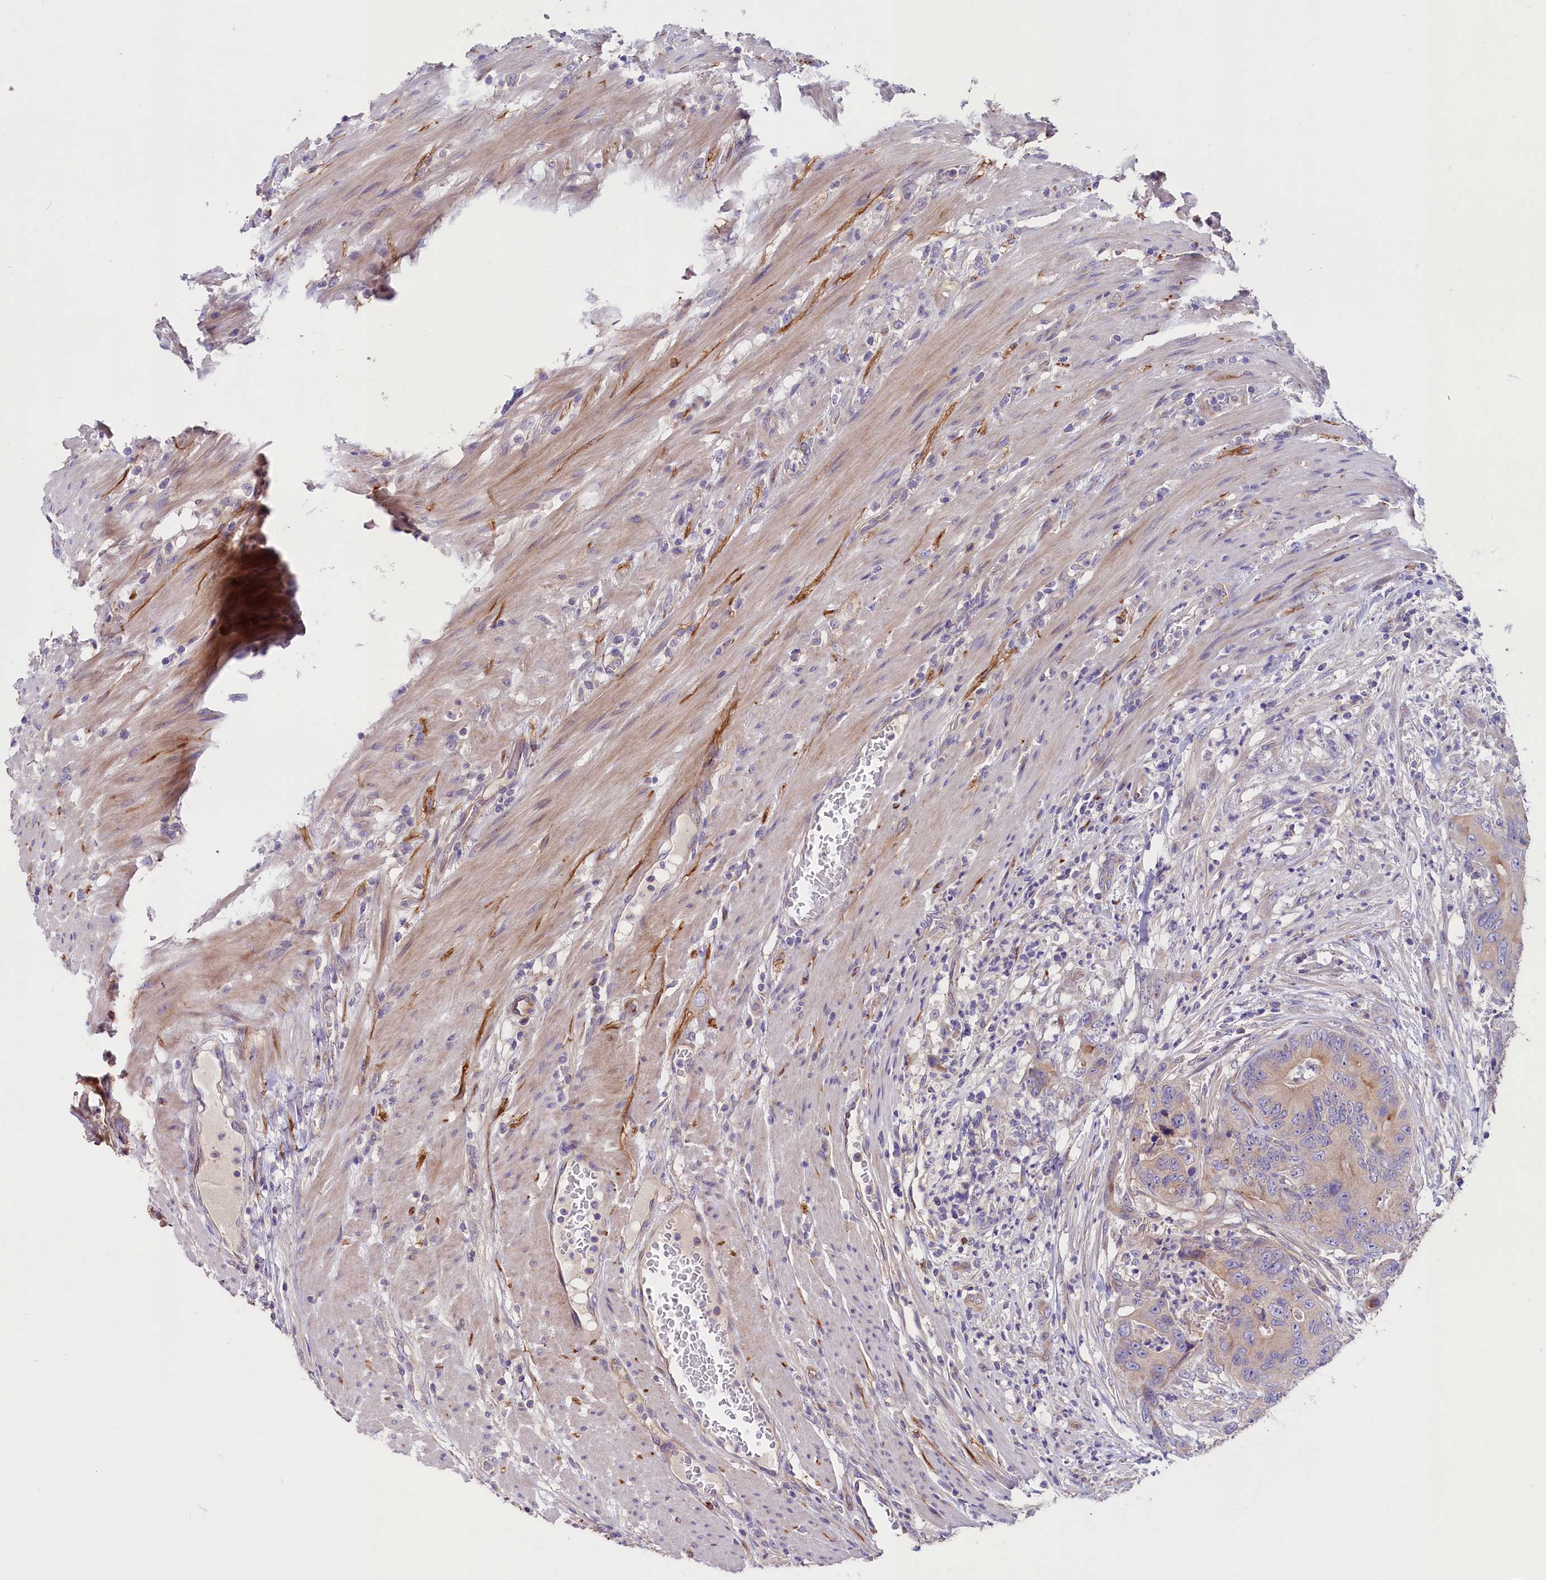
{"staining": {"intensity": "weak", "quantity": "25%-75%", "location": "cytoplasmic/membranous"}, "tissue": "colorectal cancer", "cell_type": "Tumor cells", "image_type": "cancer", "snomed": [{"axis": "morphology", "description": "Adenocarcinoma, NOS"}, {"axis": "topography", "description": "Colon"}], "caption": "IHC of colorectal adenocarcinoma exhibits low levels of weak cytoplasmic/membranous expression in approximately 25%-75% of tumor cells. (brown staining indicates protein expression, while blue staining denotes nuclei).", "gene": "CD99L2", "patient": {"sex": "male", "age": 84}}